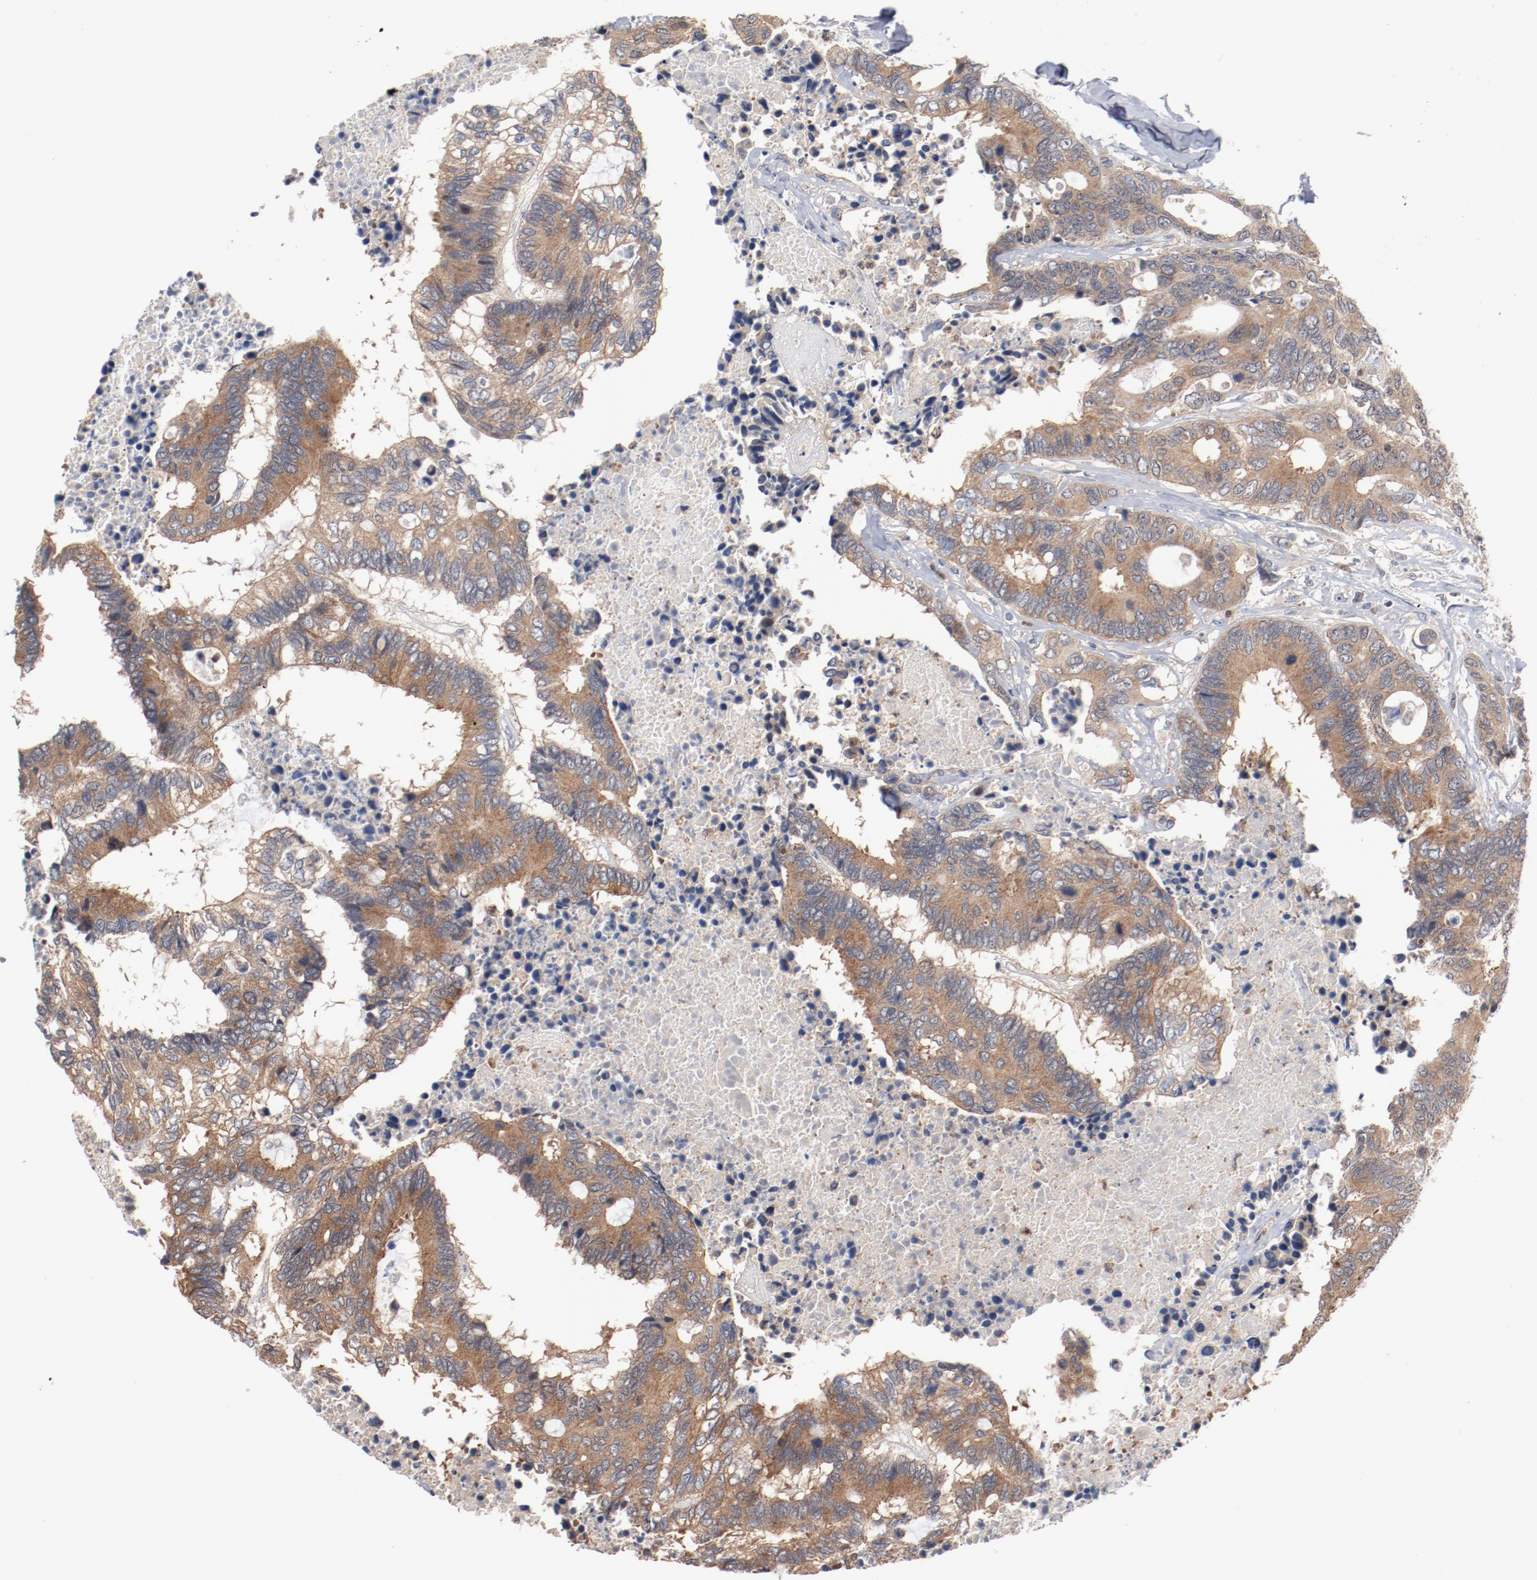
{"staining": {"intensity": "moderate", "quantity": ">75%", "location": "cytoplasmic/membranous"}, "tissue": "colorectal cancer", "cell_type": "Tumor cells", "image_type": "cancer", "snomed": [{"axis": "morphology", "description": "Adenocarcinoma, NOS"}, {"axis": "topography", "description": "Rectum"}], "caption": "Immunohistochemical staining of colorectal cancer (adenocarcinoma) demonstrates moderate cytoplasmic/membranous protein positivity in about >75% of tumor cells.", "gene": "RNASE11", "patient": {"sex": "male", "age": 55}}